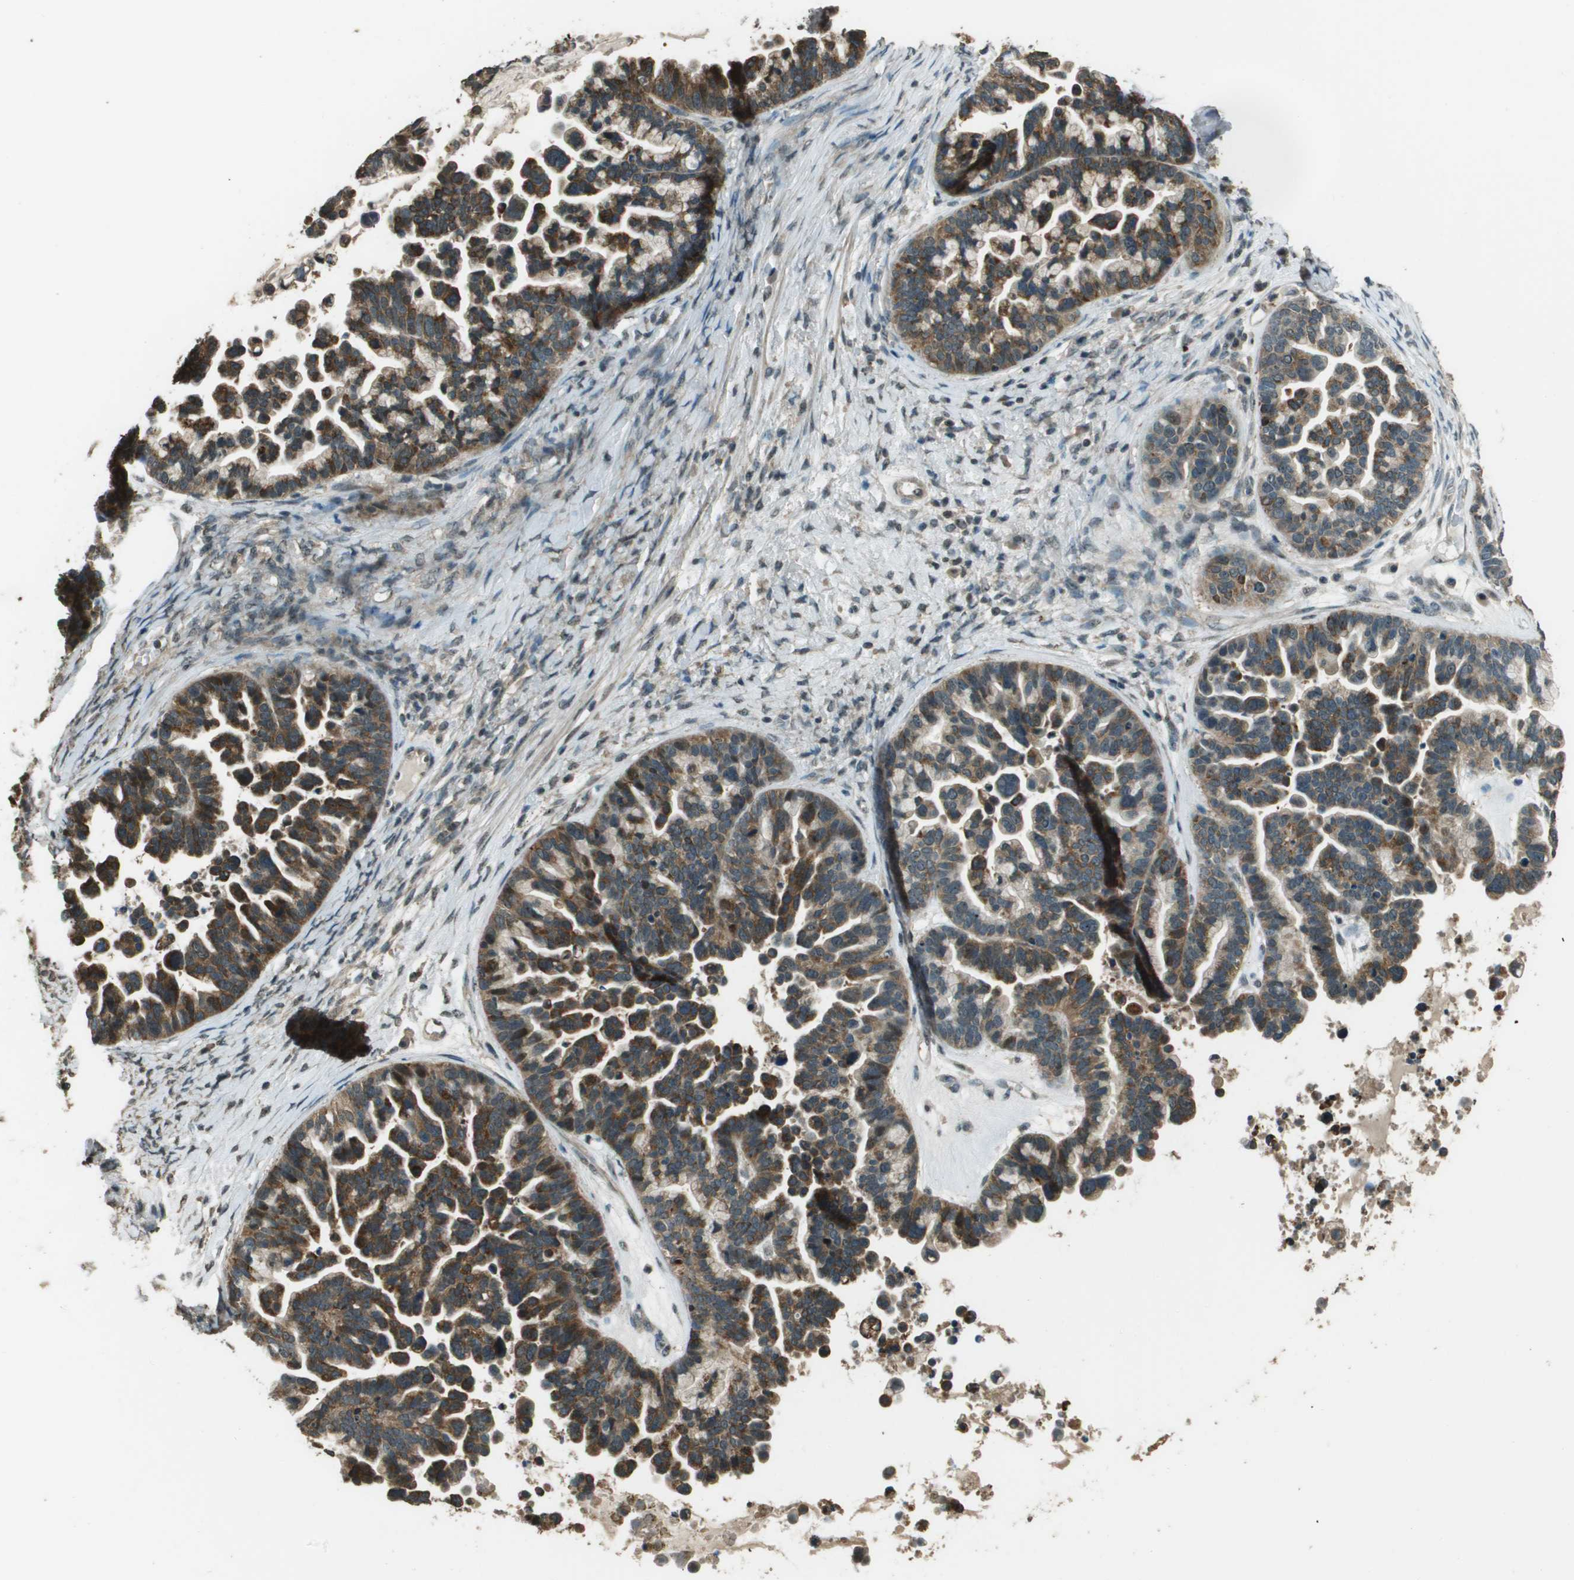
{"staining": {"intensity": "moderate", "quantity": ">75%", "location": "cytoplasmic/membranous"}, "tissue": "ovarian cancer", "cell_type": "Tumor cells", "image_type": "cancer", "snomed": [{"axis": "morphology", "description": "Cystadenocarcinoma, serous, NOS"}, {"axis": "topography", "description": "Ovary"}], "caption": "High-magnification brightfield microscopy of ovarian cancer (serous cystadenocarcinoma) stained with DAB (brown) and counterstained with hematoxylin (blue). tumor cells exhibit moderate cytoplasmic/membranous positivity is present in approximately>75% of cells. (DAB (3,3'-diaminobenzidine) = brown stain, brightfield microscopy at high magnification).", "gene": "SDC3", "patient": {"sex": "female", "age": 56}}